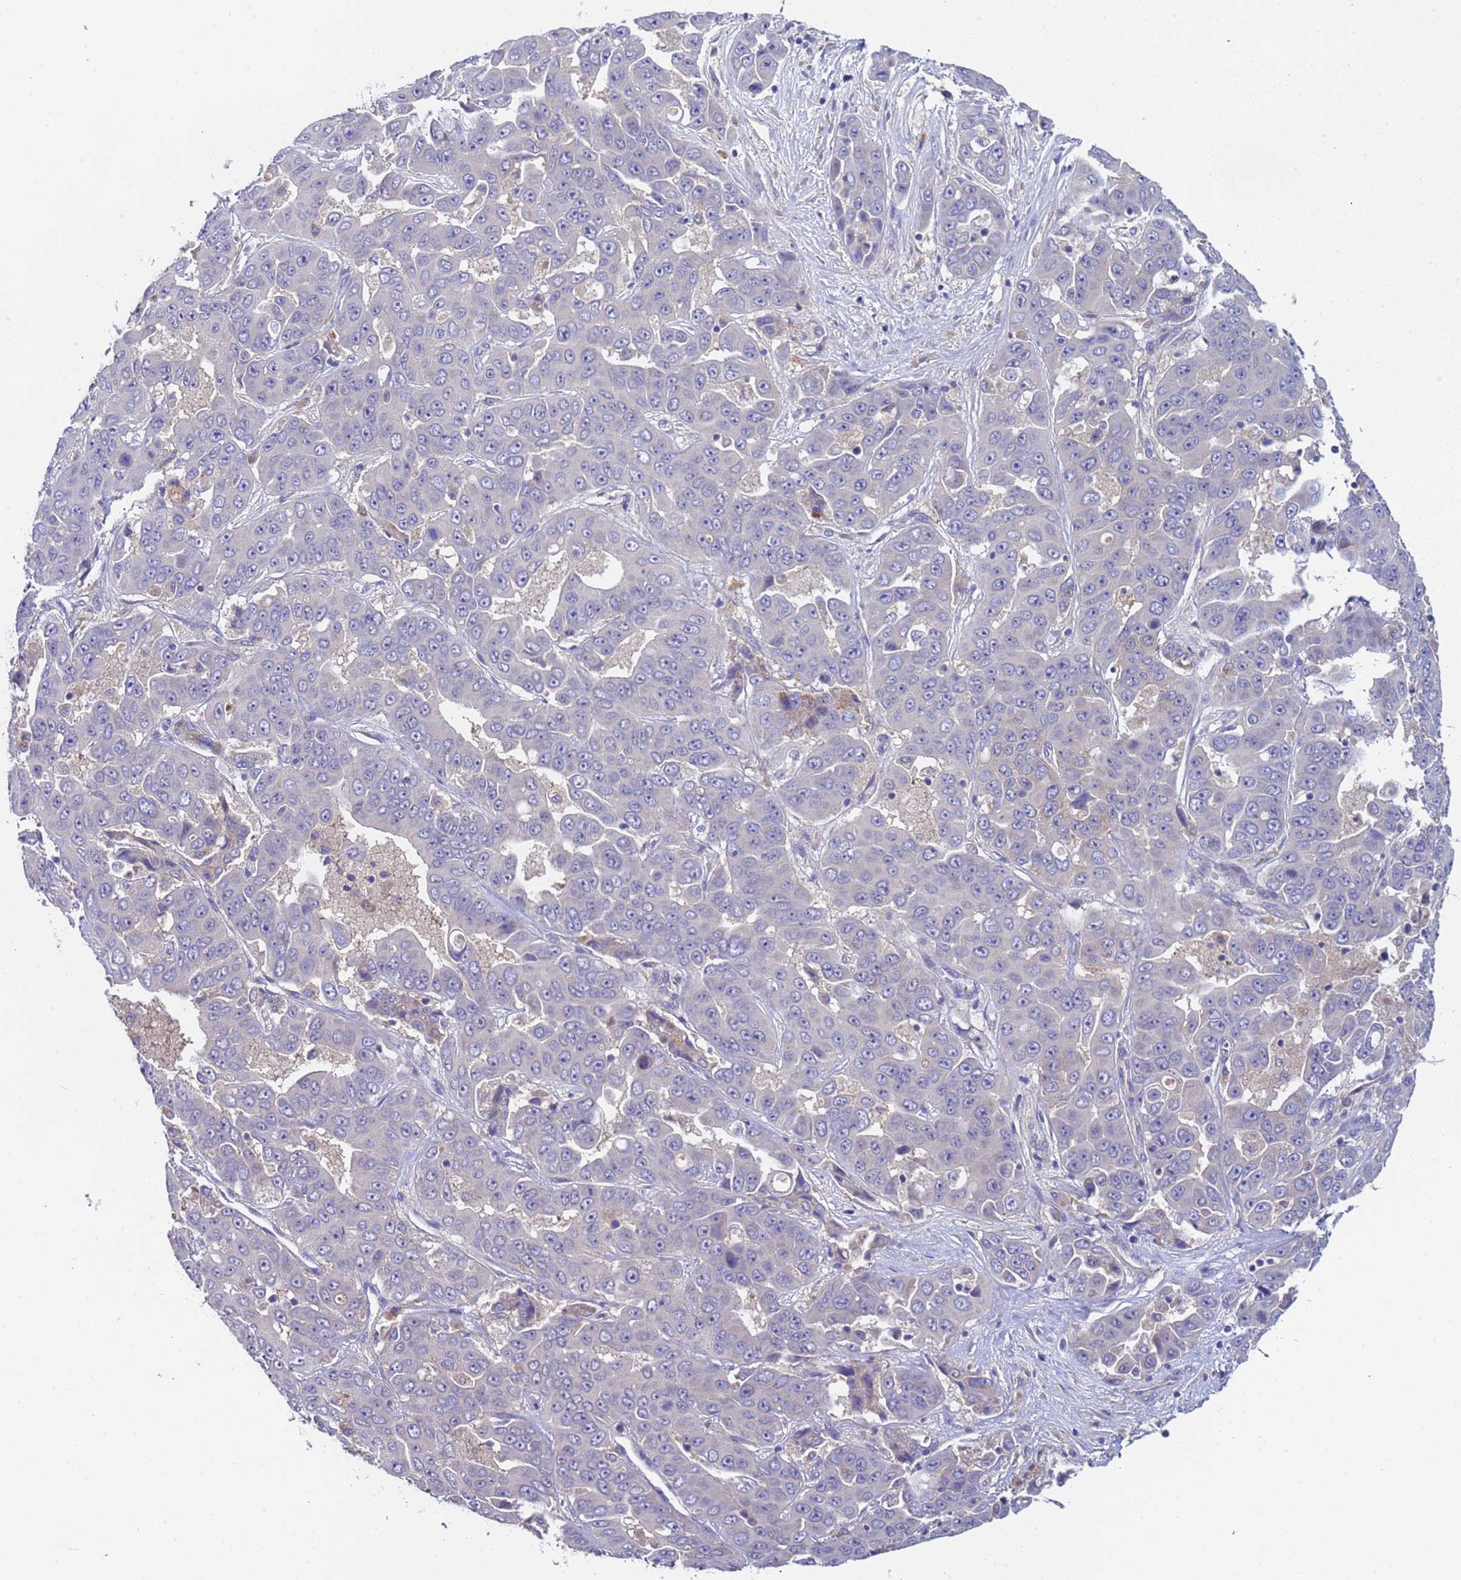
{"staining": {"intensity": "negative", "quantity": "none", "location": "none"}, "tissue": "liver cancer", "cell_type": "Tumor cells", "image_type": "cancer", "snomed": [{"axis": "morphology", "description": "Cholangiocarcinoma"}, {"axis": "topography", "description": "Liver"}], "caption": "Immunohistochemical staining of cholangiocarcinoma (liver) shows no significant expression in tumor cells.", "gene": "ZNF248", "patient": {"sex": "female", "age": 52}}